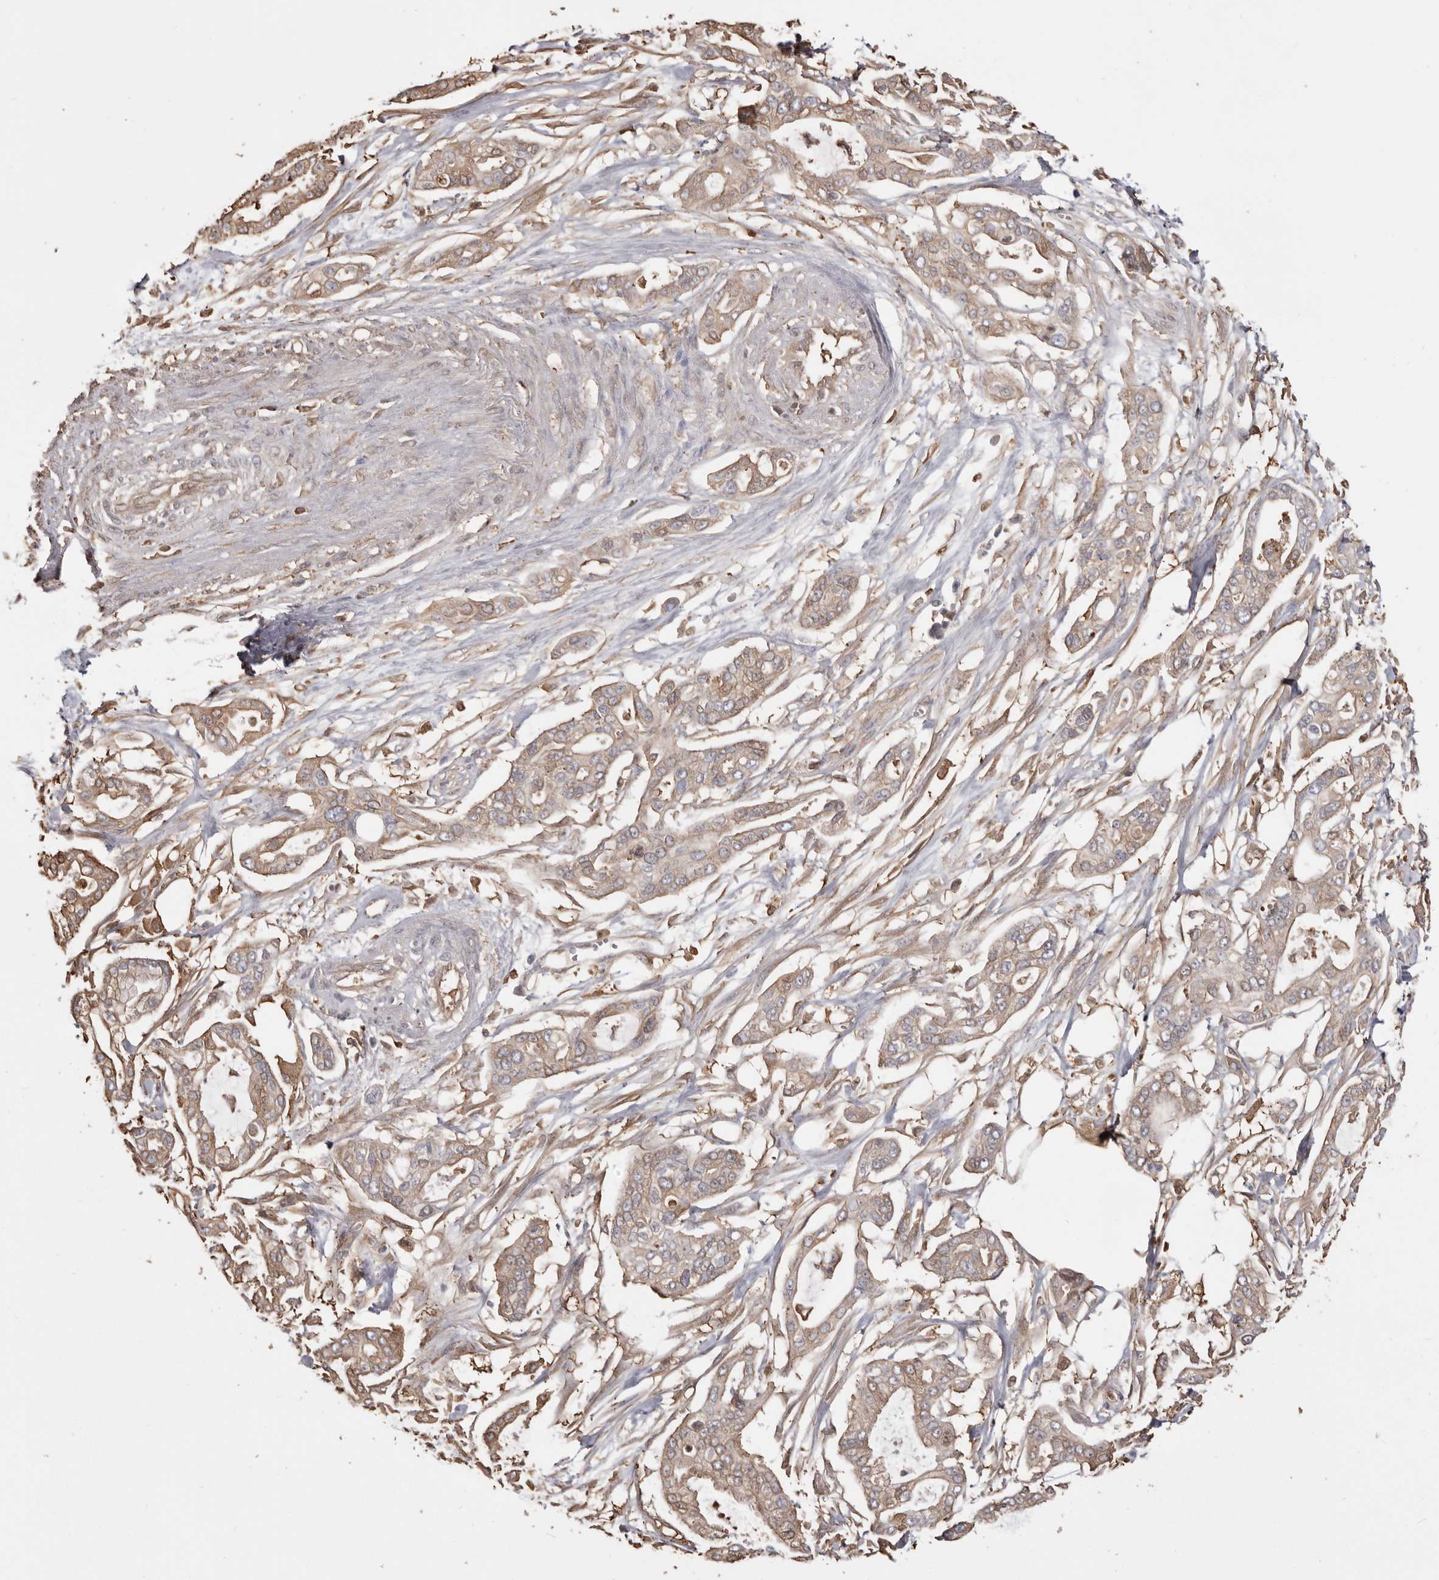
{"staining": {"intensity": "moderate", "quantity": "25%-75%", "location": "cytoplasmic/membranous"}, "tissue": "pancreatic cancer", "cell_type": "Tumor cells", "image_type": "cancer", "snomed": [{"axis": "morphology", "description": "Adenocarcinoma, NOS"}, {"axis": "topography", "description": "Pancreas"}], "caption": "Immunohistochemistry (IHC) of pancreatic cancer displays medium levels of moderate cytoplasmic/membranous staining in about 25%-75% of tumor cells.", "gene": "PKM", "patient": {"sex": "male", "age": 68}}